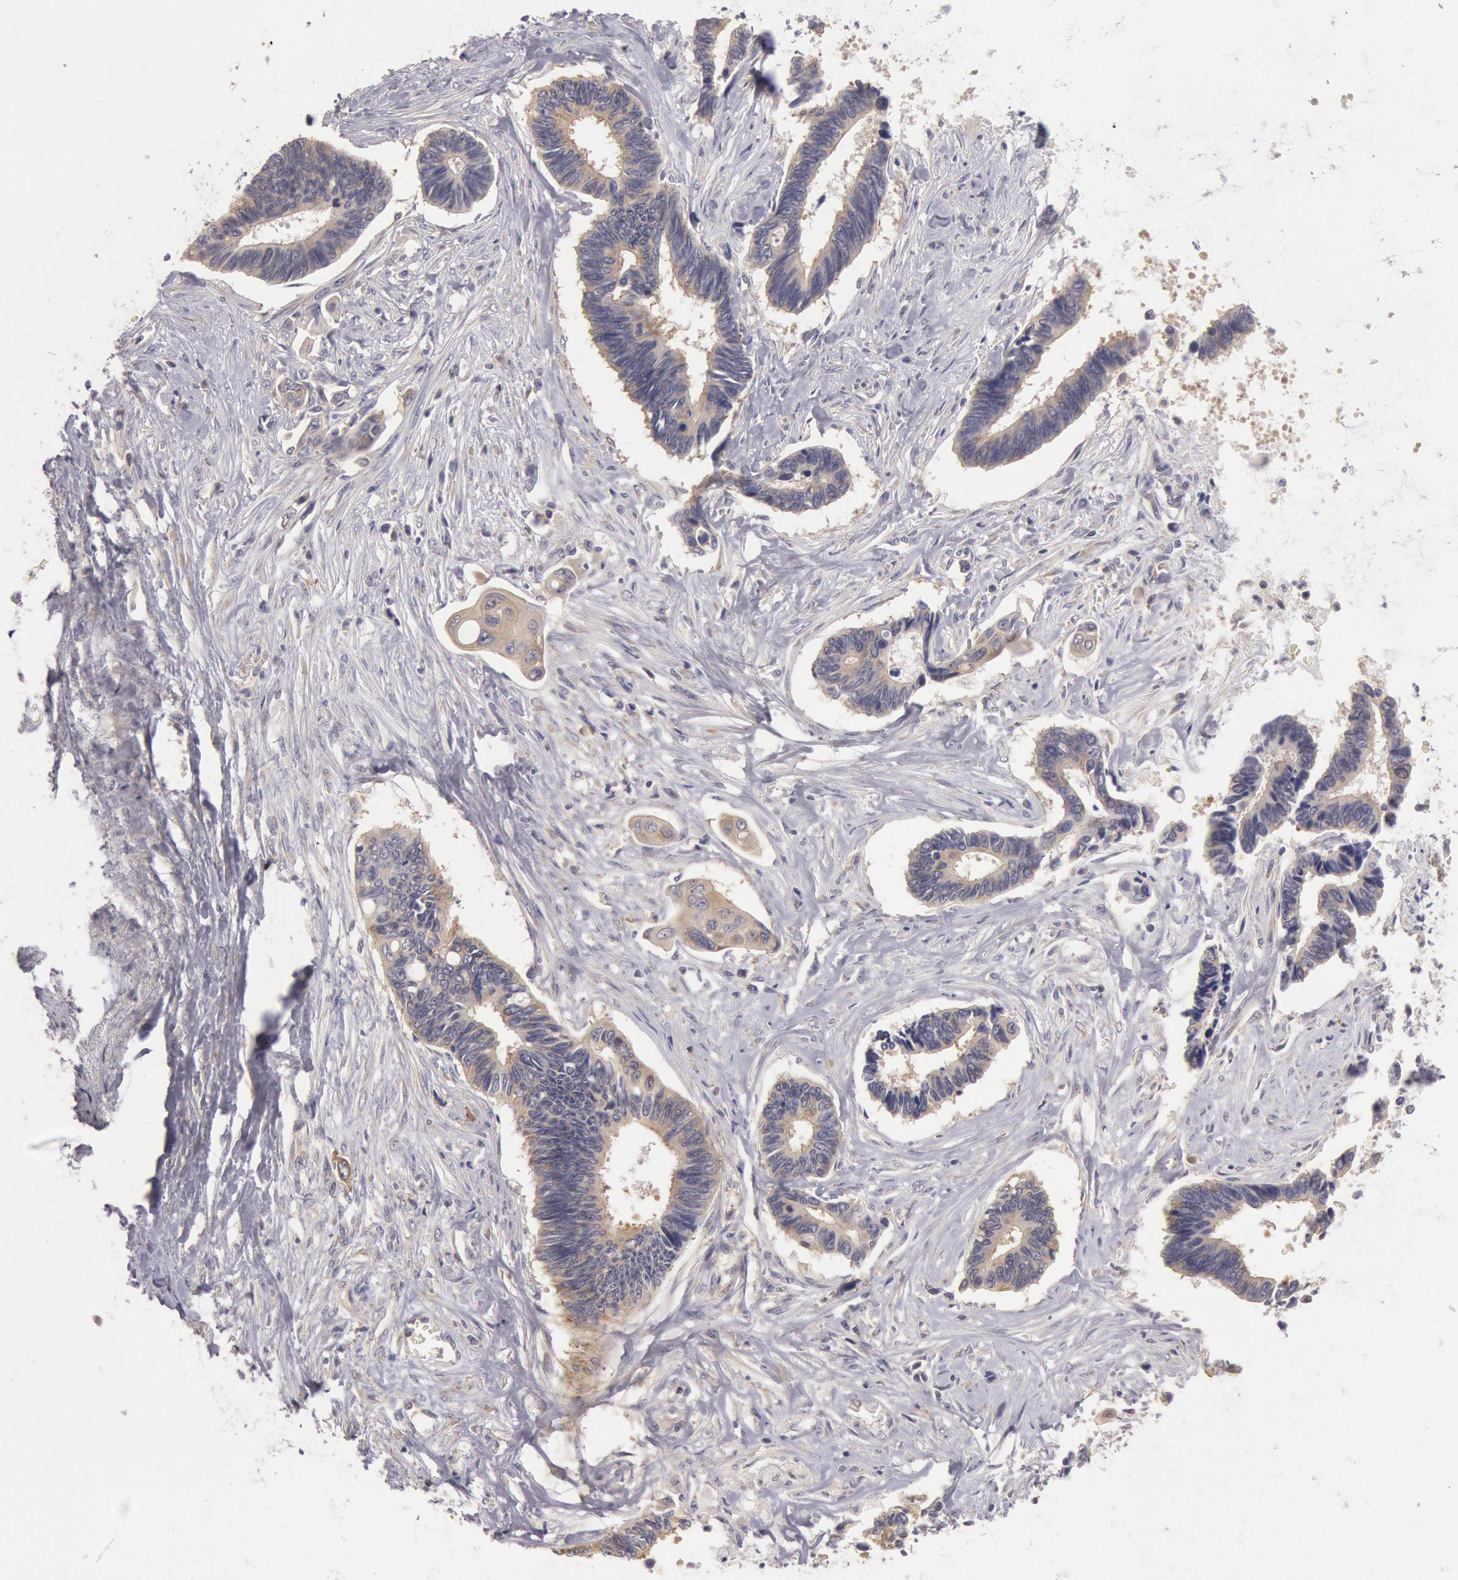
{"staining": {"intensity": "weak", "quantity": ">75%", "location": "cytoplasmic/membranous"}, "tissue": "pancreatic cancer", "cell_type": "Tumor cells", "image_type": "cancer", "snomed": [{"axis": "morphology", "description": "Adenocarcinoma, NOS"}, {"axis": "topography", "description": "Pancreas"}], "caption": "An image of human pancreatic cancer (adenocarcinoma) stained for a protein demonstrates weak cytoplasmic/membranous brown staining in tumor cells.", "gene": "NMT2", "patient": {"sex": "female", "age": 70}}